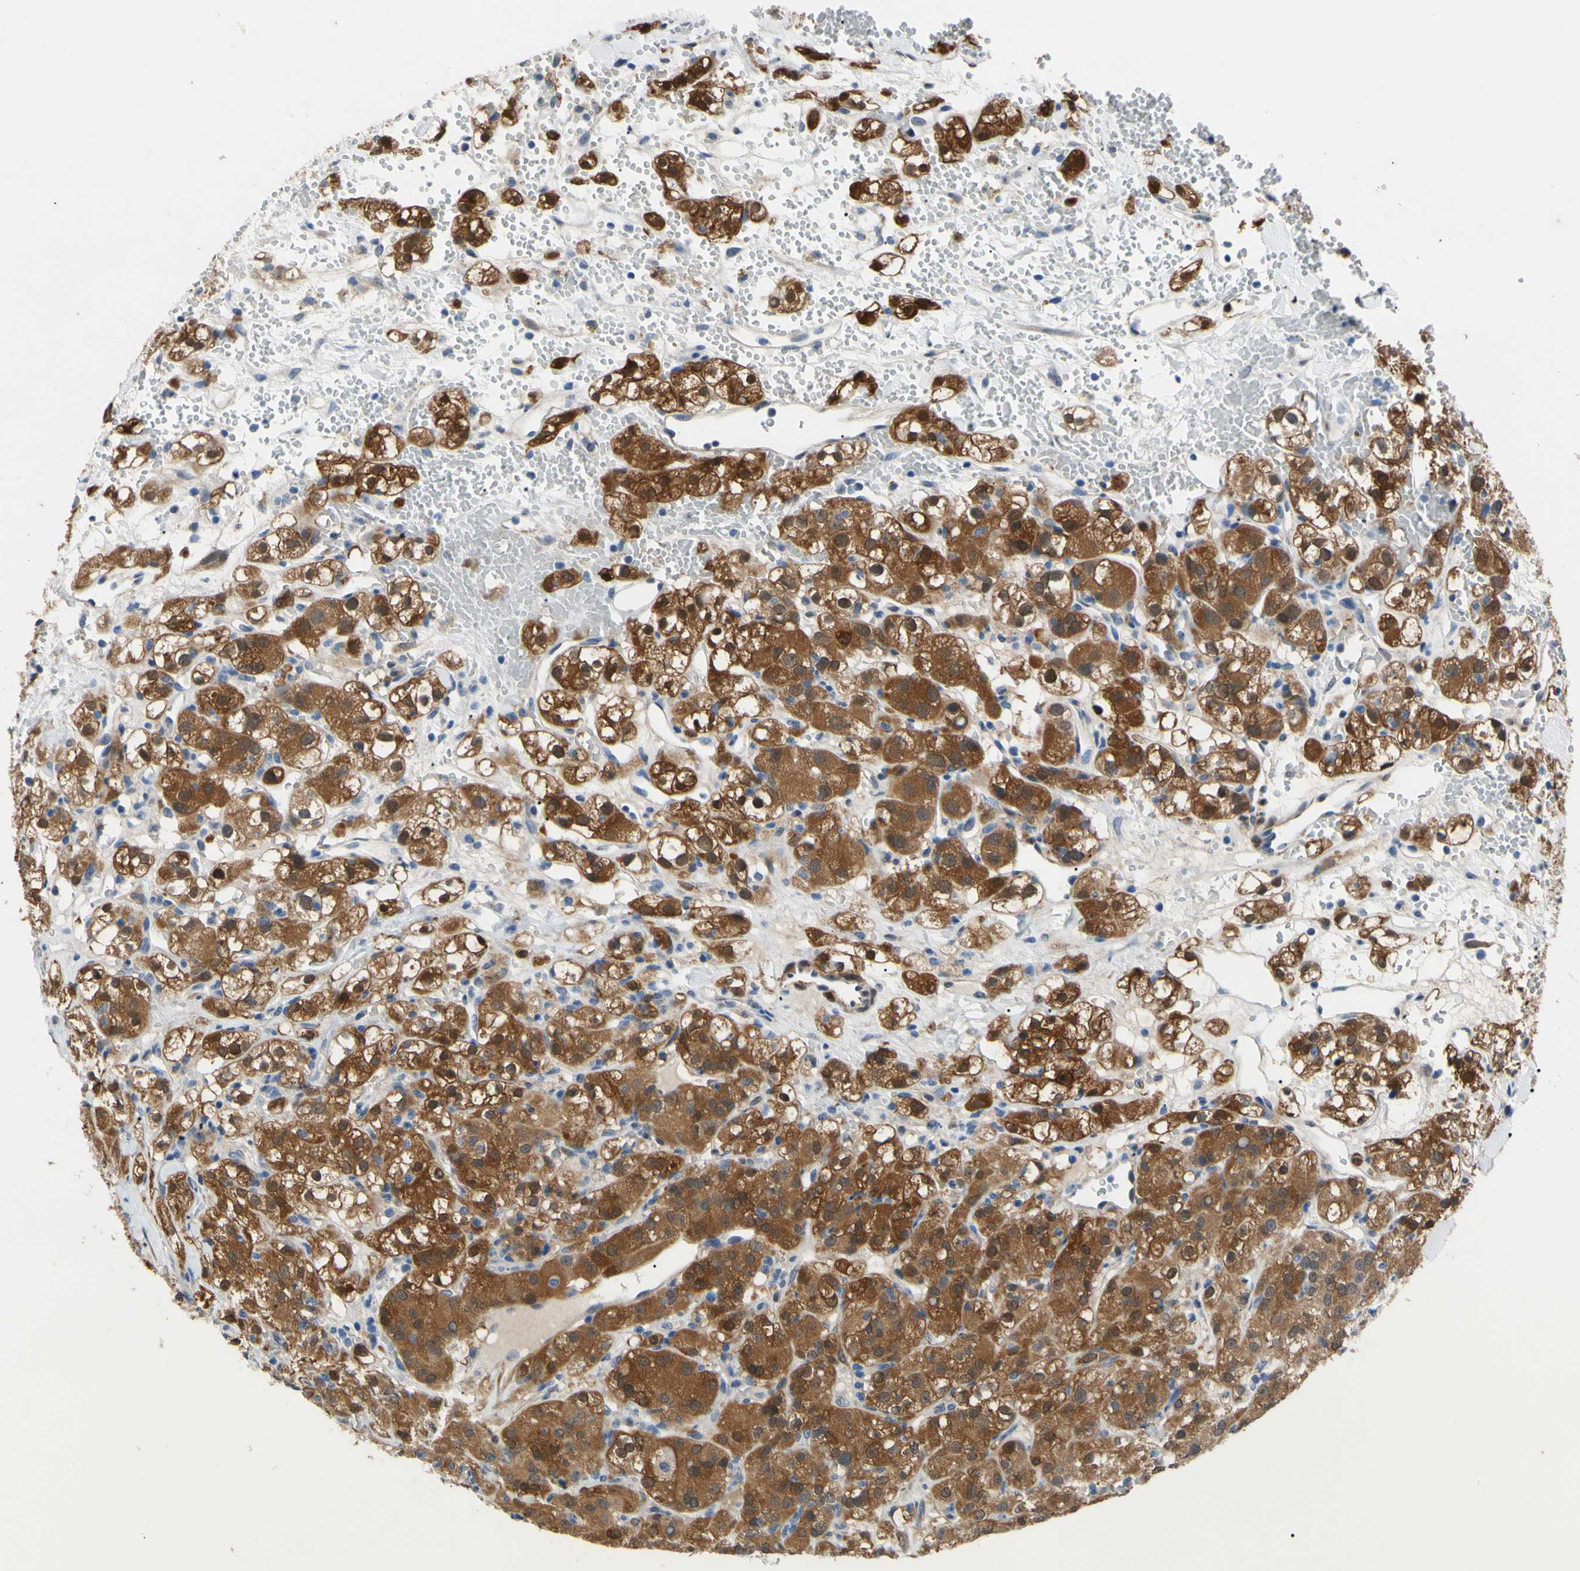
{"staining": {"intensity": "moderate", "quantity": ">75%", "location": "cytoplasmic/membranous,nuclear"}, "tissue": "renal cancer", "cell_type": "Tumor cells", "image_type": "cancer", "snomed": [{"axis": "morphology", "description": "Adenocarcinoma, NOS"}, {"axis": "topography", "description": "Kidney"}], "caption": "Immunohistochemistry (IHC) of human adenocarcinoma (renal) shows medium levels of moderate cytoplasmic/membranous and nuclear expression in about >75% of tumor cells.", "gene": "NOL3", "patient": {"sex": "male", "age": 61}}